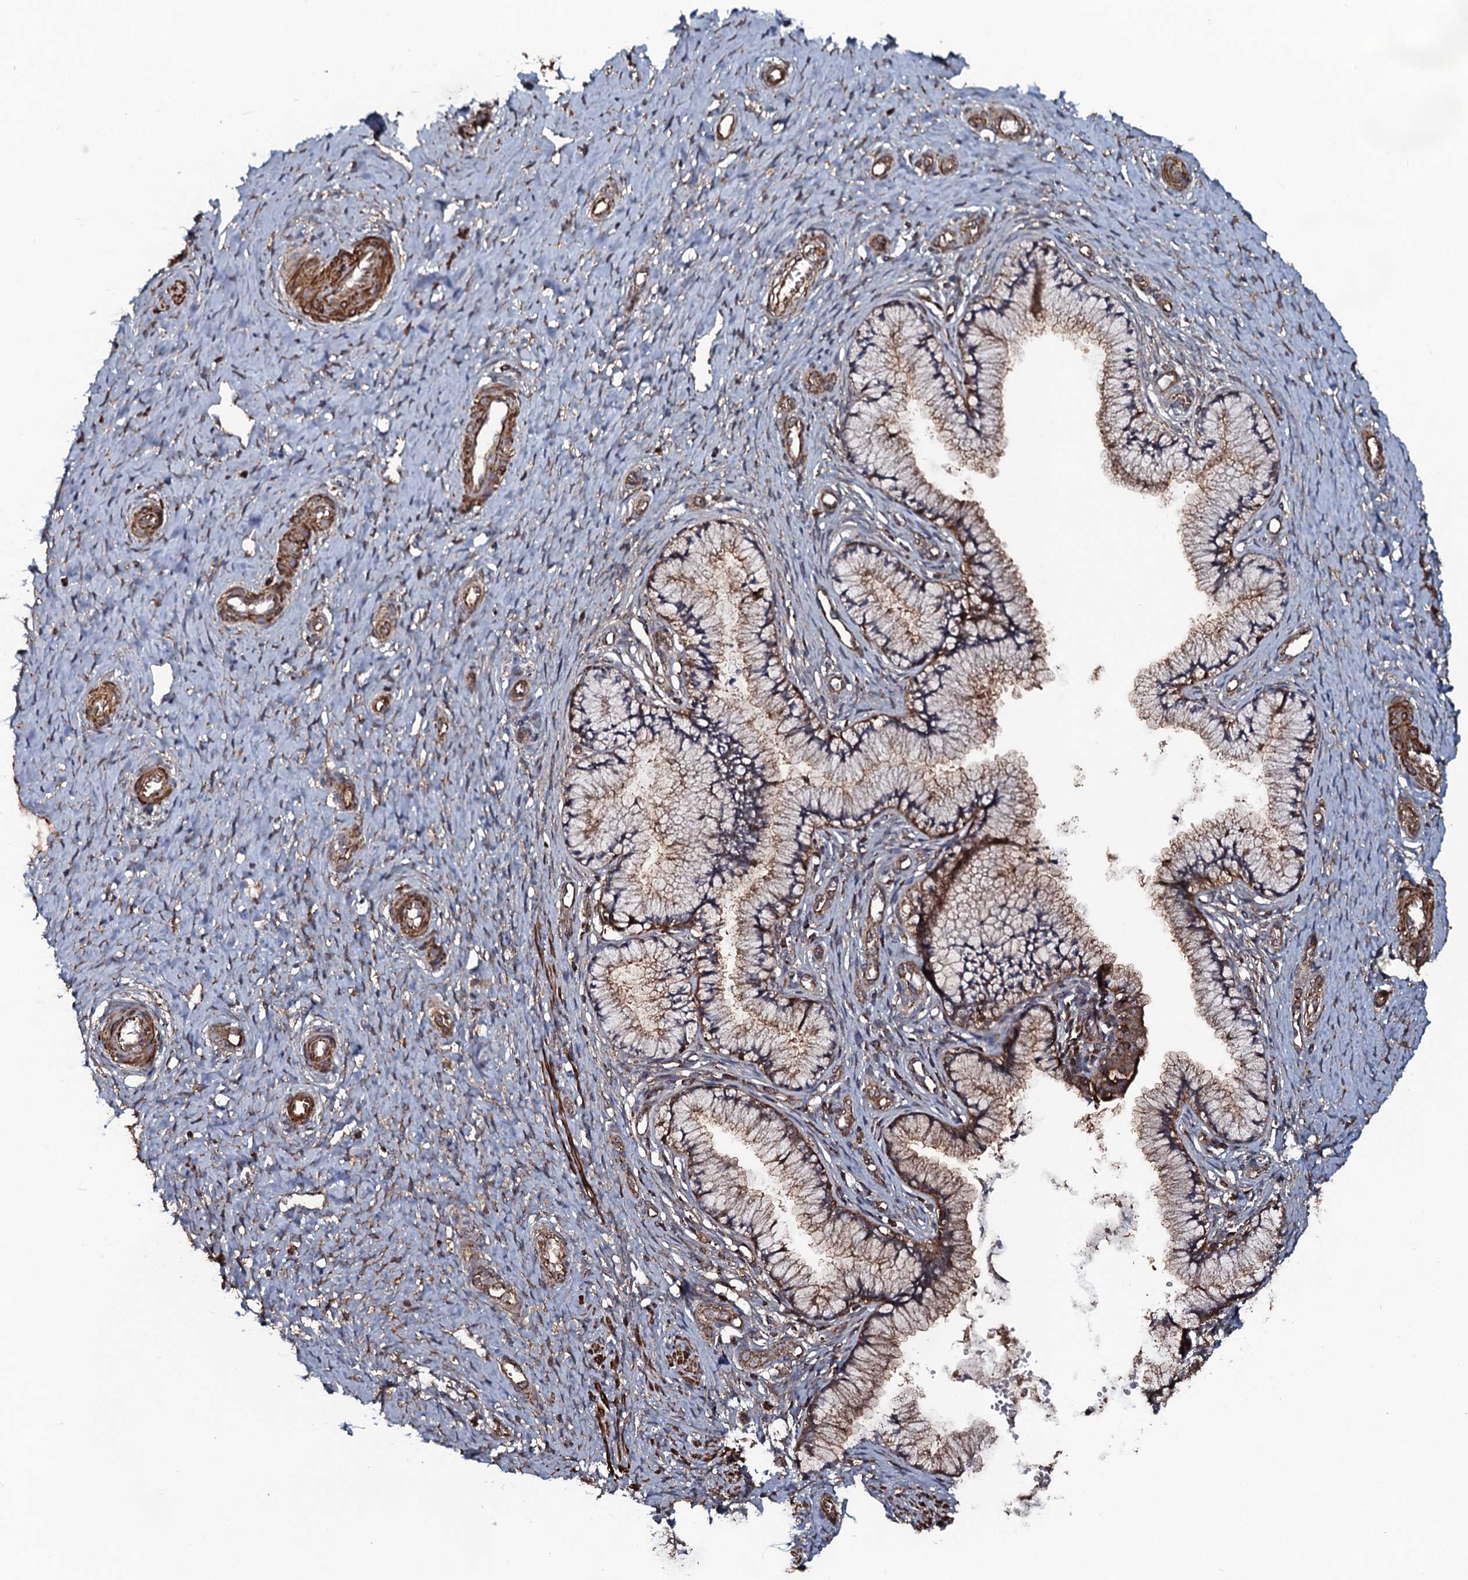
{"staining": {"intensity": "moderate", "quantity": ">75%", "location": "cytoplasmic/membranous"}, "tissue": "cervix", "cell_type": "Glandular cells", "image_type": "normal", "snomed": [{"axis": "morphology", "description": "Normal tissue, NOS"}, {"axis": "topography", "description": "Cervix"}], "caption": "Immunohistochemical staining of normal cervix reveals moderate cytoplasmic/membranous protein expression in about >75% of glandular cells. (IHC, brightfield microscopy, high magnification).", "gene": "VWA8", "patient": {"sex": "female", "age": 36}}